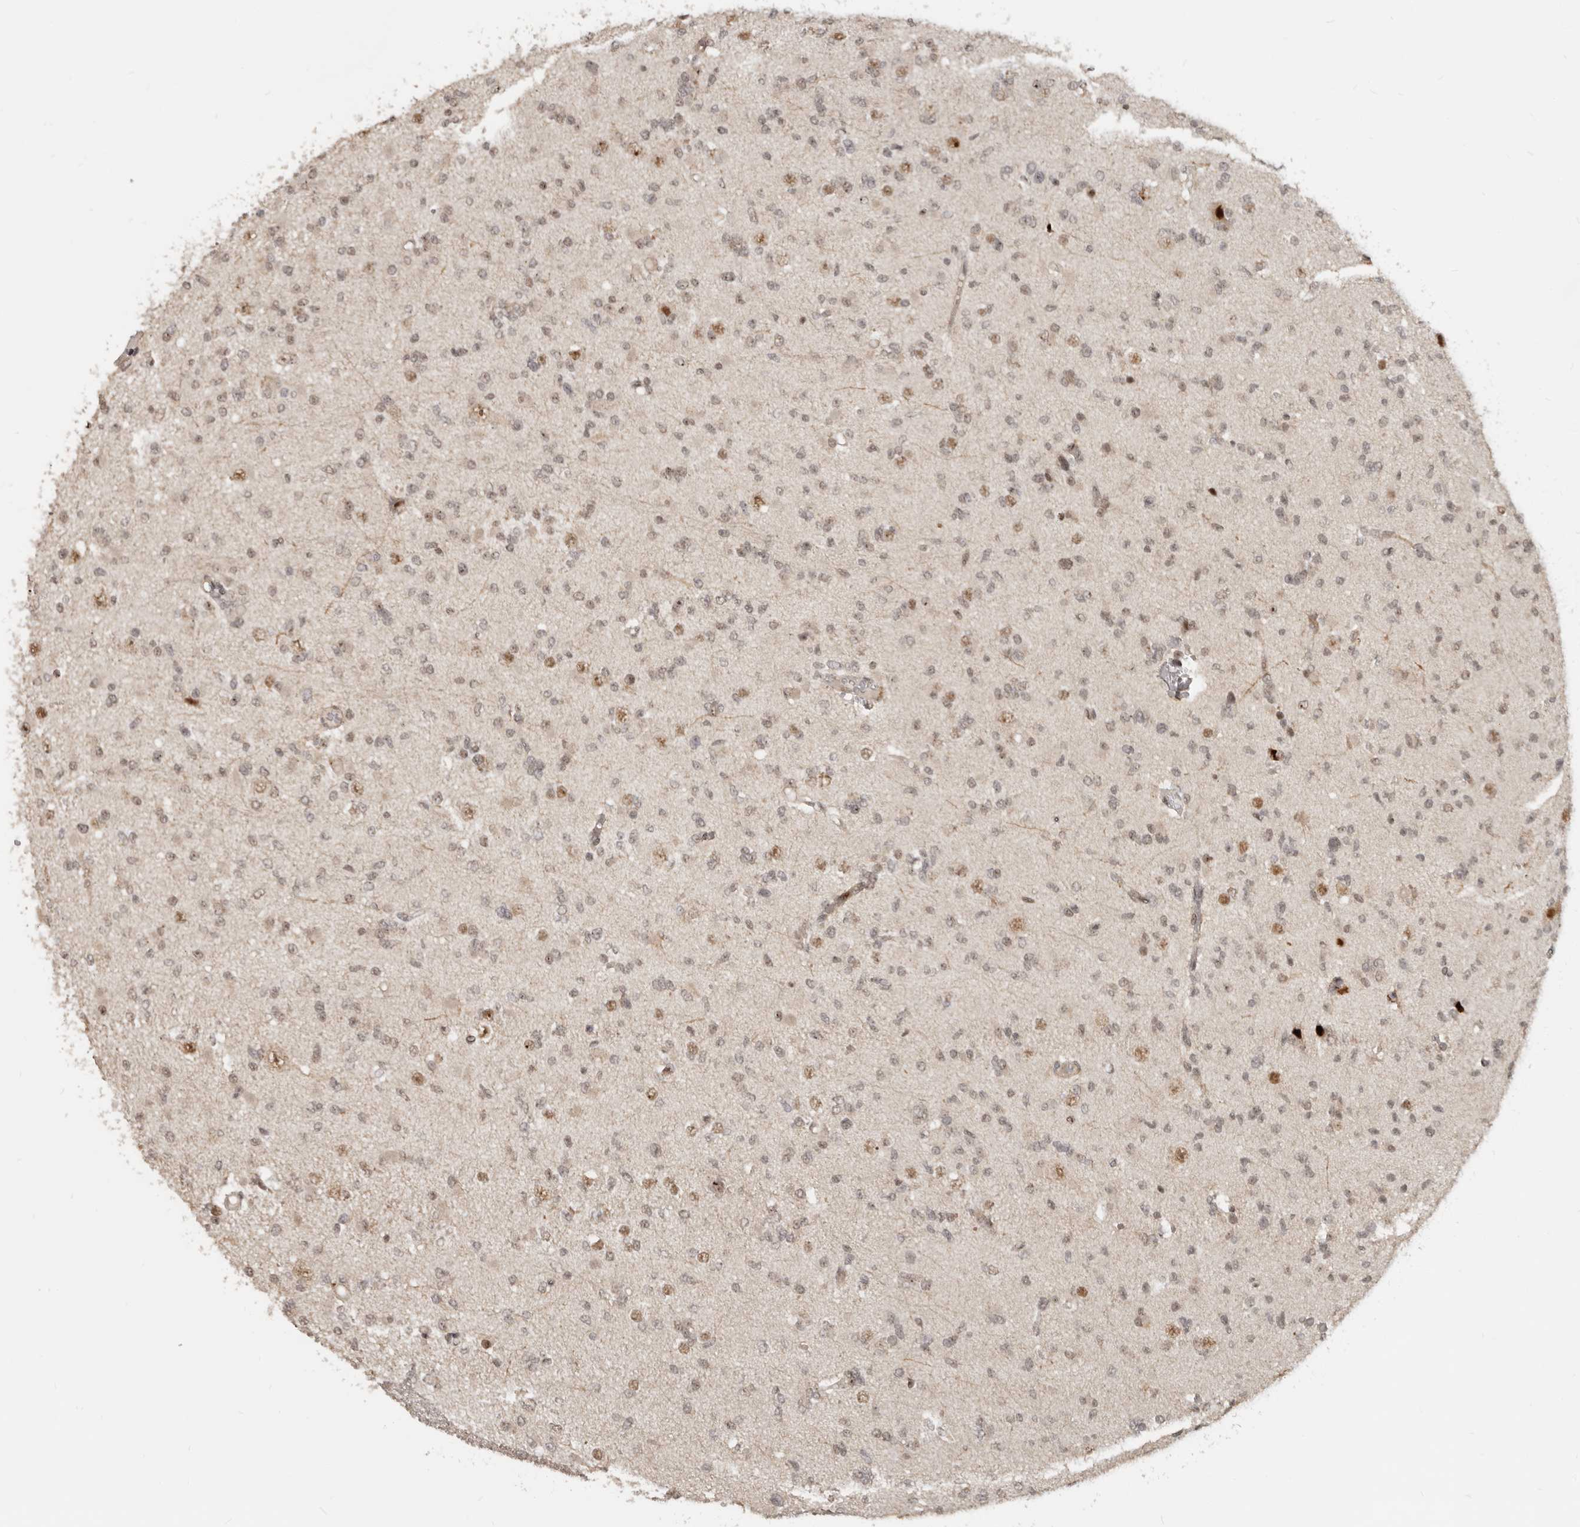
{"staining": {"intensity": "moderate", "quantity": "25%-75%", "location": "cytoplasmic/membranous,nuclear"}, "tissue": "glioma", "cell_type": "Tumor cells", "image_type": "cancer", "snomed": [{"axis": "morphology", "description": "Glioma, malignant, Low grade"}, {"axis": "topography", "description": "Brain"}], "caption": "Low-grade glioma (malignant) tissue reveals moderate cytoplasmic/membranous and nuclear staining in approximately 25%-75% of tumor cells, visualized by immunohistochemistry.", "gene": "GPBP1L1", "patient": {"sex": "female", "age": 22}}